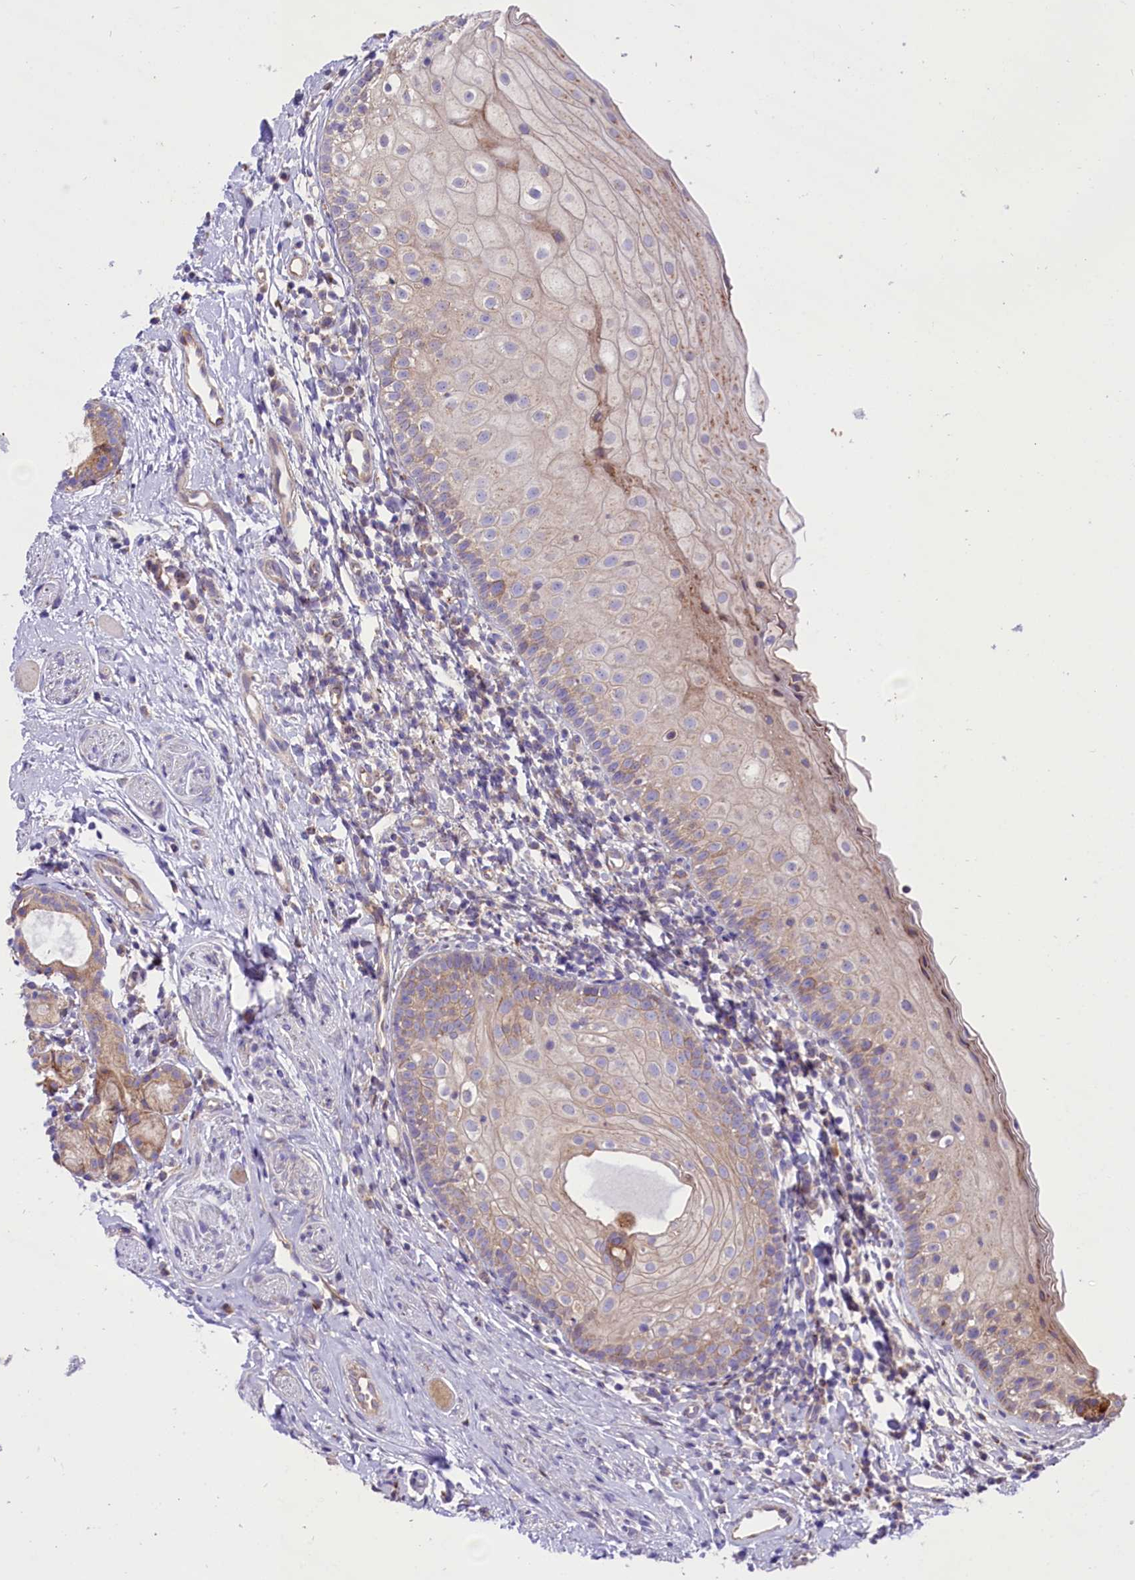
{"staining": {"intensity": "strong", "quantity": "25%-75%", "location": "cytoplasmic/membranous"}, "tissue": "oral mucosa", "cell_type": "Squamous epithelial cells", "image_type": "normal", "snomed": [{"axis": "morphology", "description": "Normal tissue, NOS"}, {"axis": "topography", "description": "Oral tissue"}], "caption": "IHC staining of benign oral mucosa, which displays high levels of strong cytoplasmic/membranous staining in approximately 25%-75% of squamous epithelial cells indicating strong cytoplasmic/membranous protein expression. The staining was performed using DAB (3,3'-diaminobenzidine) (brown) for protein detection and nuclei were counterstained in hematoxylin (blue).", "gene": "PTPRU", "patient": {"sex": "male", "age": 46}}